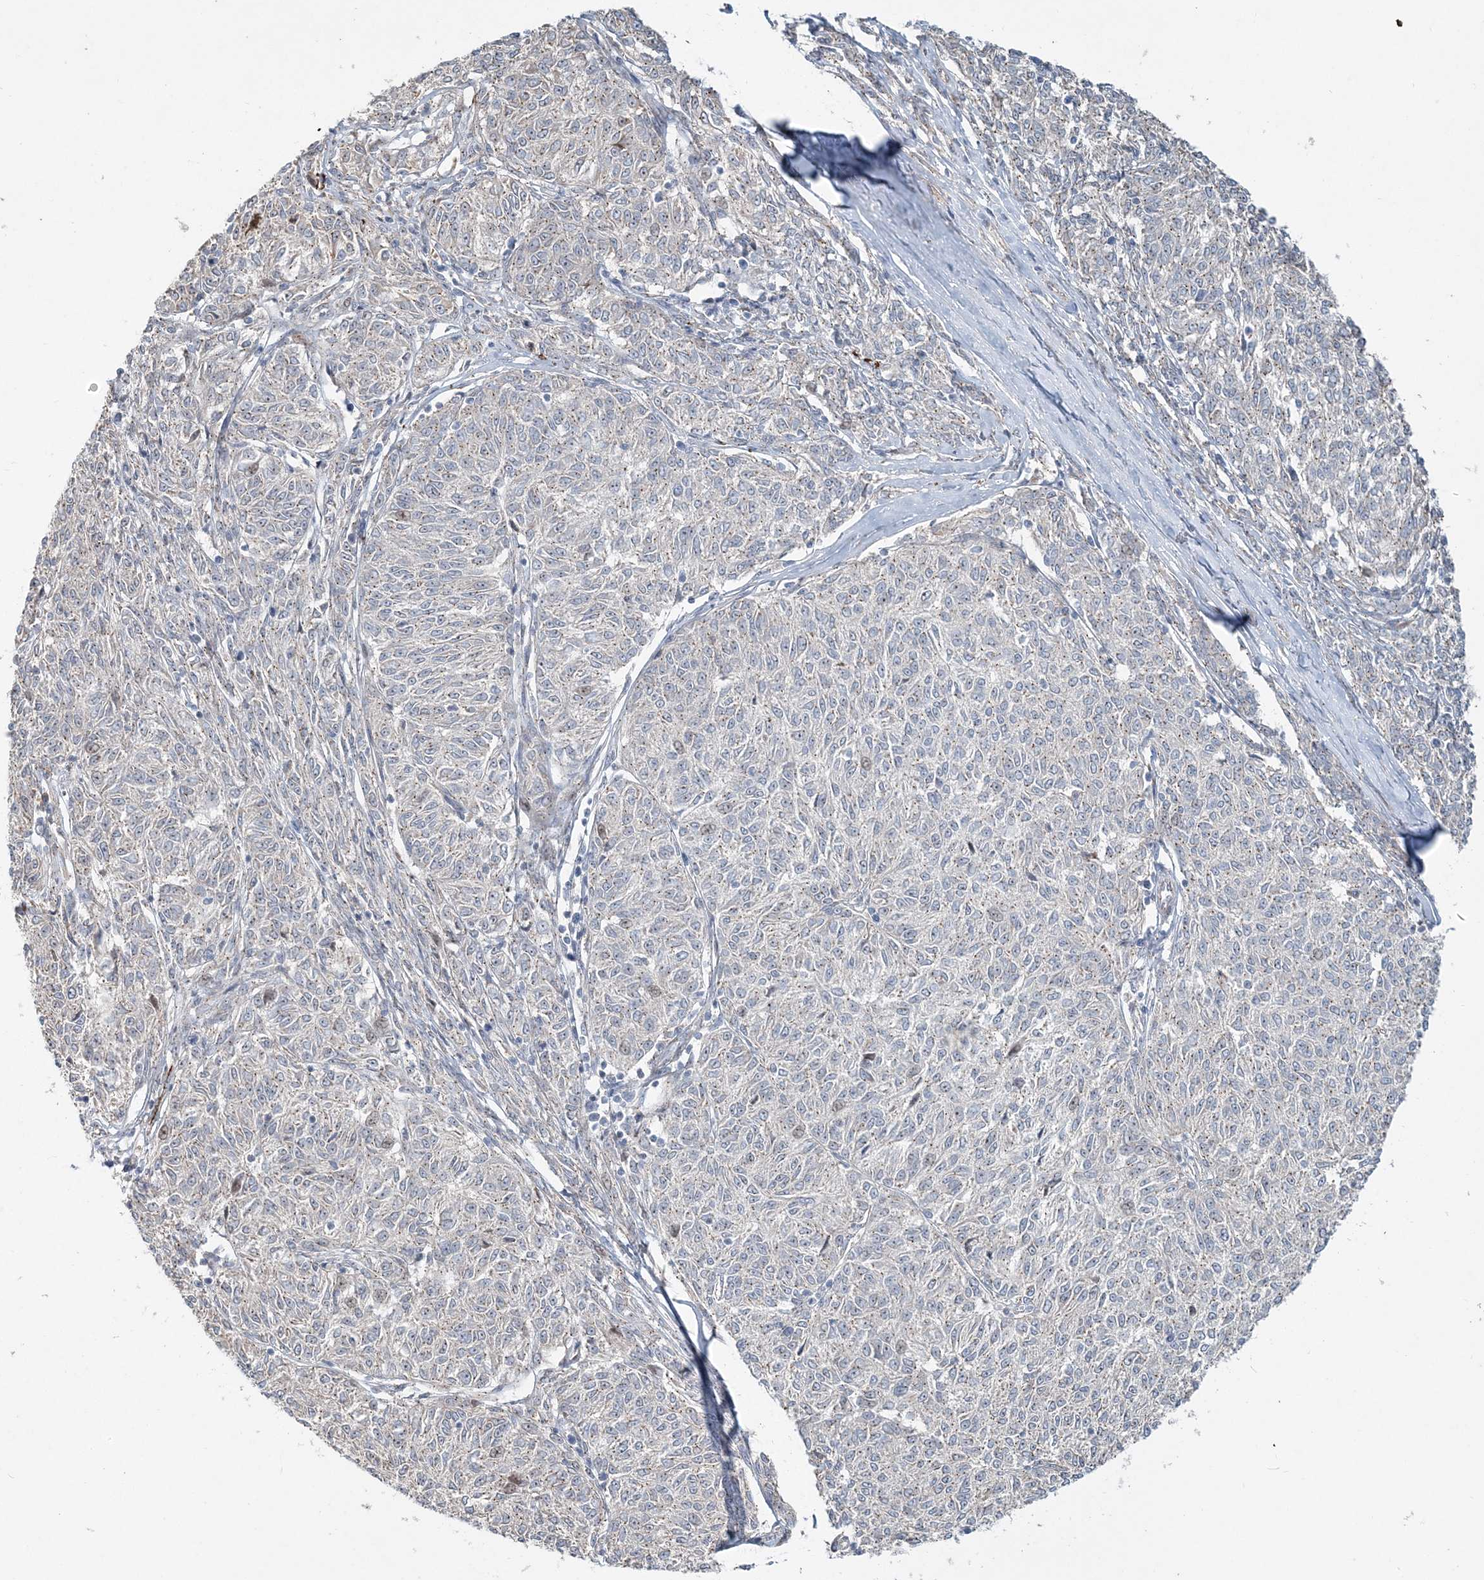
{"staining": {"intensity": "negative", "quantity": "none", "location": "none"}, "tissue": "melanoma", "cell_type": "Tumor cells", "image_type": "cancer", "snomed": [{"axis": "morphology", "description": "Malignant melanoma, NOS"}, {"axis": "topography", "description": "Skin"}], "caption": "An IHC photomicrograph of melanoma is shown. There is no staining in tumor cells of melanoma.", "gene": "CXXC5", "patient": {"sex": "female", "age": 72}}